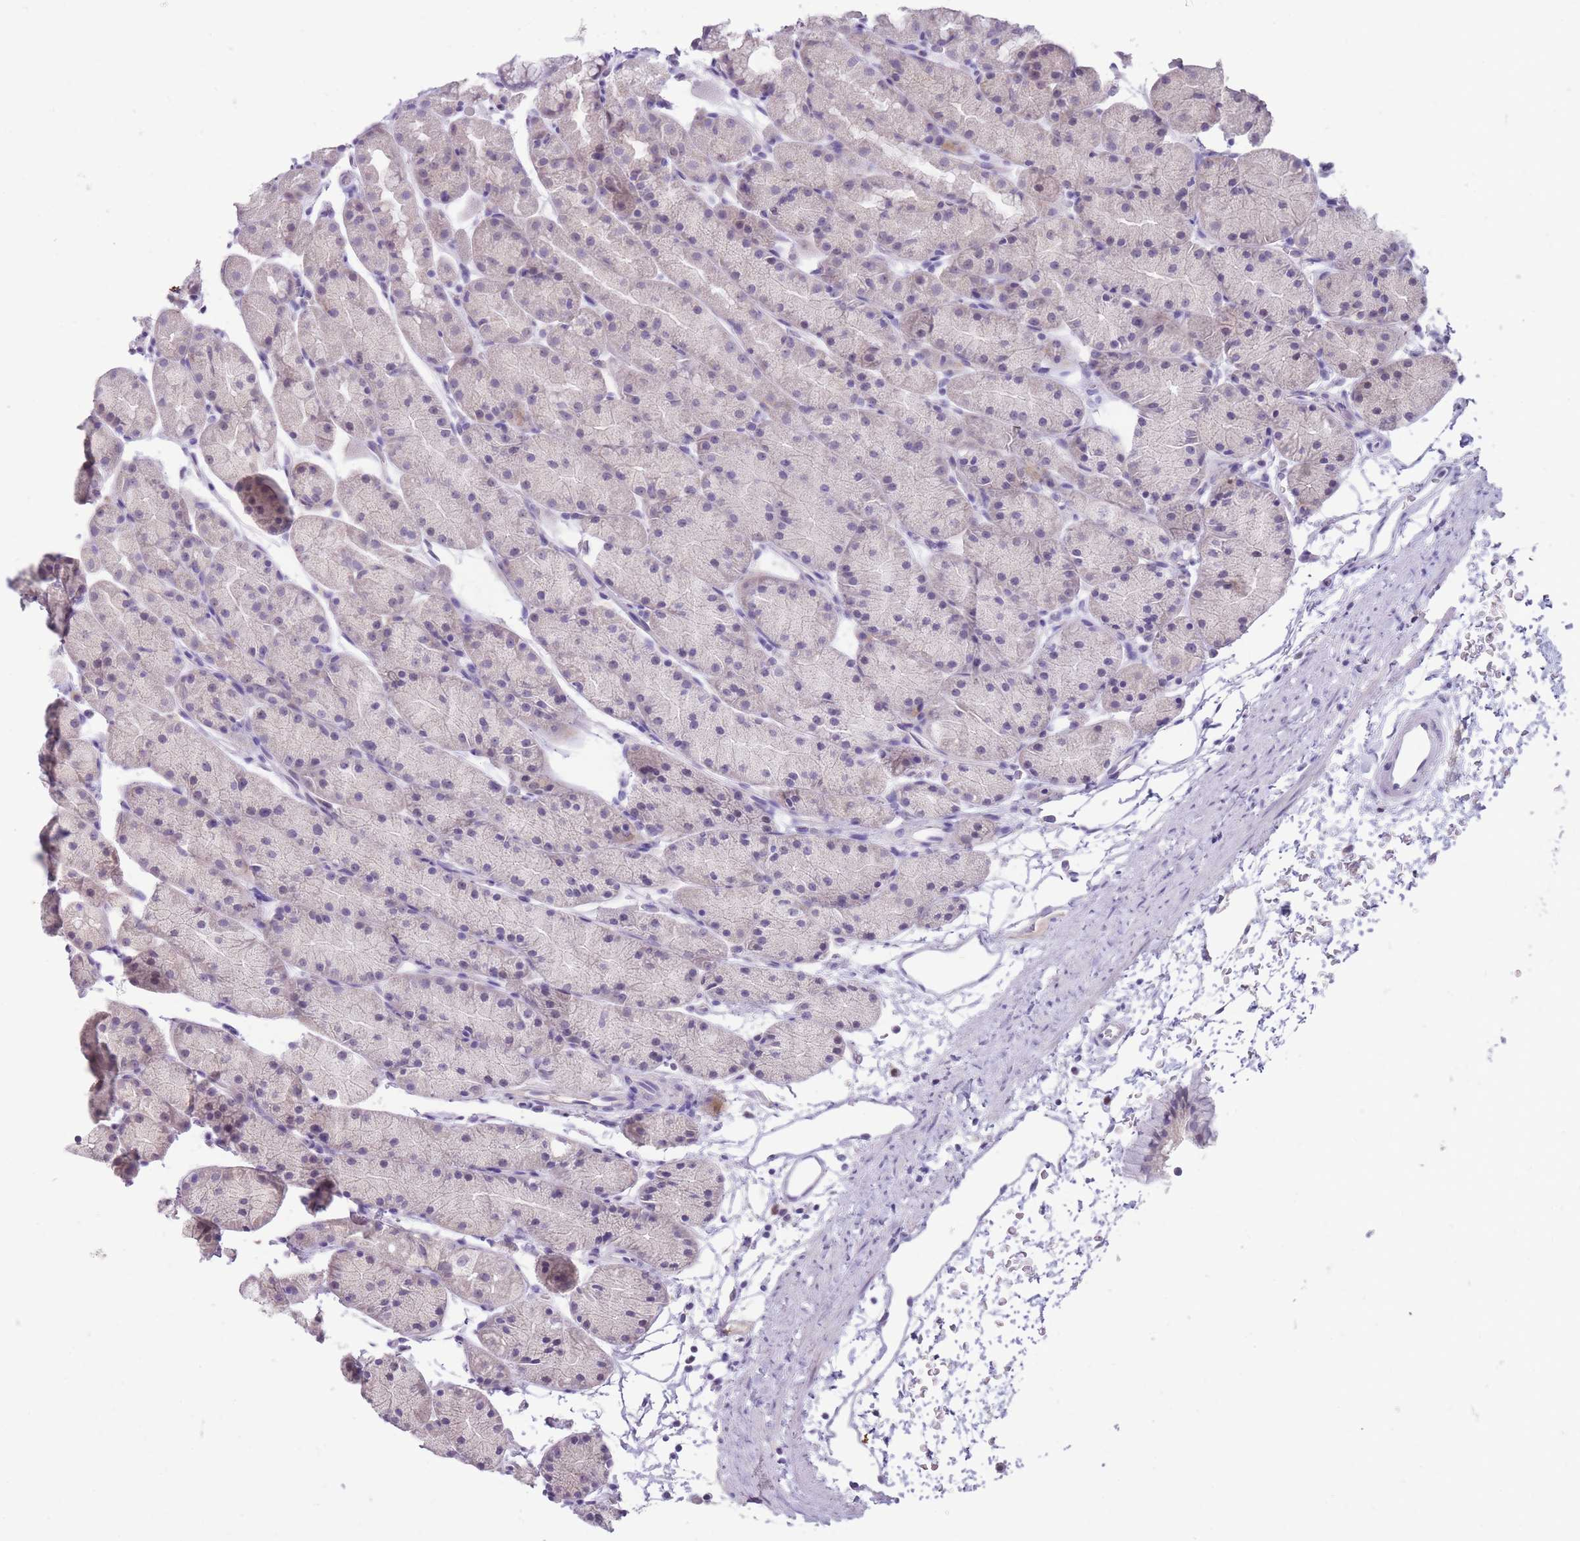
{"staining": {"intensity": "weak", "quantity": "<25%", "location": "cytoplasmic/membranous,nuclear"}, "tissue": "stomach", "cell_type": "Glandular cells", "image_type": "normal", "snomed": [{"axis": "morphology", "description": "Normal tissue, NOS"}, {"axis": "topography", "description": "Stomach, upper"}, {"axis": "topography", "description": "Stomach"}], "caption": "DAB immunohistochemical staining of normal human stomach exhibits no significant expression in glandular cells.", "gene": "ERICH4", "patient": {"sex": "male", "age": 47}}